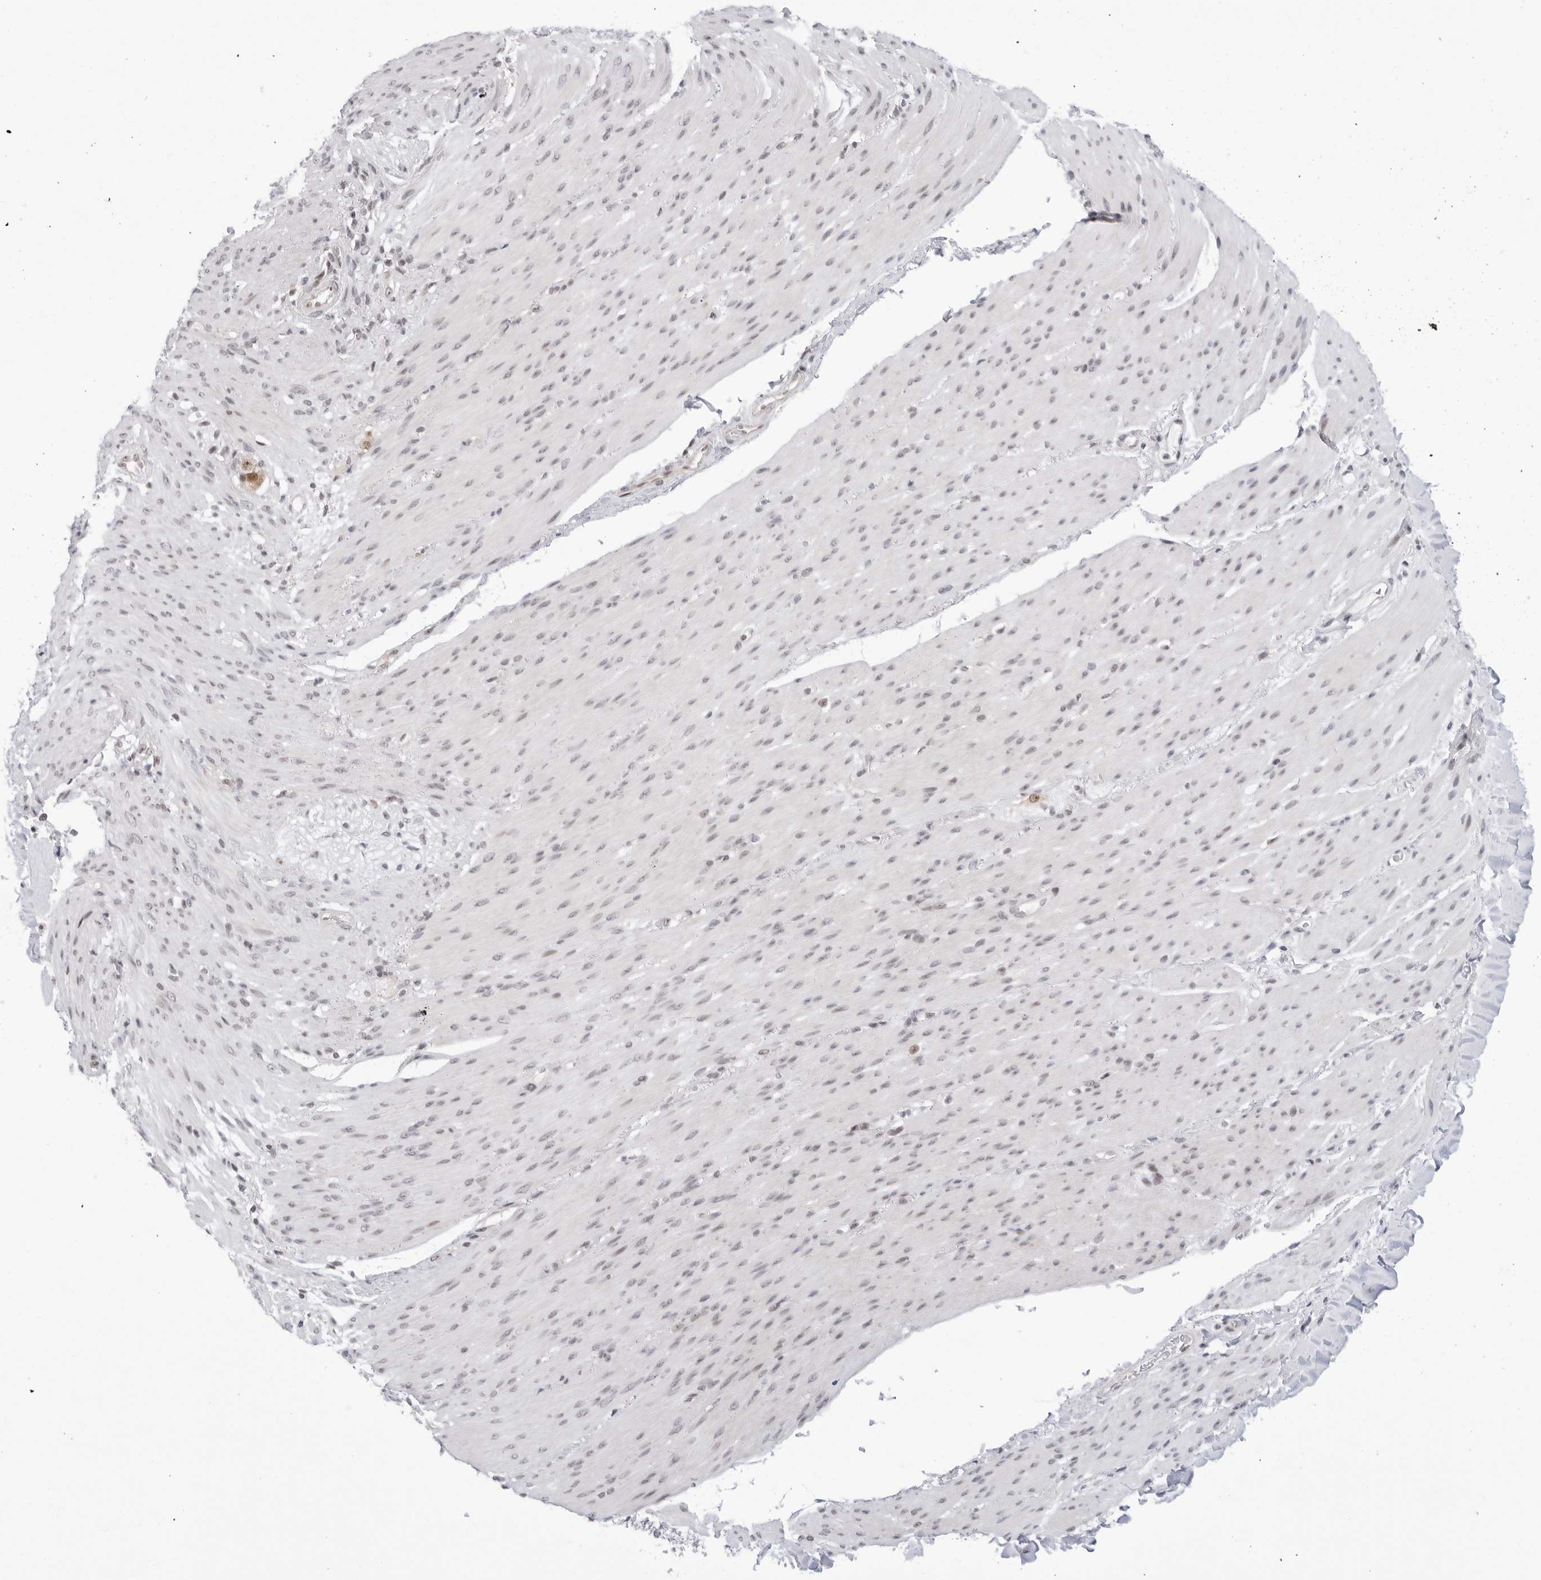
{"staining": {"intensity": "negative", "quantity": "none", "location": "none"}, "tissue": "smooth muscle", "cell_type": "Smooth muscle cells", "image_type": "normal", "snomed": [{"axis": "morphology", "description": "Normal tissue, NOS"}, {"axis": "topography", "description": "Colon"}, {"axis": "topography", "description": "Peripheral nerve tissue"}], "caption": "A micrograph of human smooth muscle is negative for staining in smooth muscle cells. (DAB (3,3'-diaminobenzidine) IHC with hematoxylin counter stain).", "gene": "C1orf162", "patient": {"sex": "female", "age": 61}}